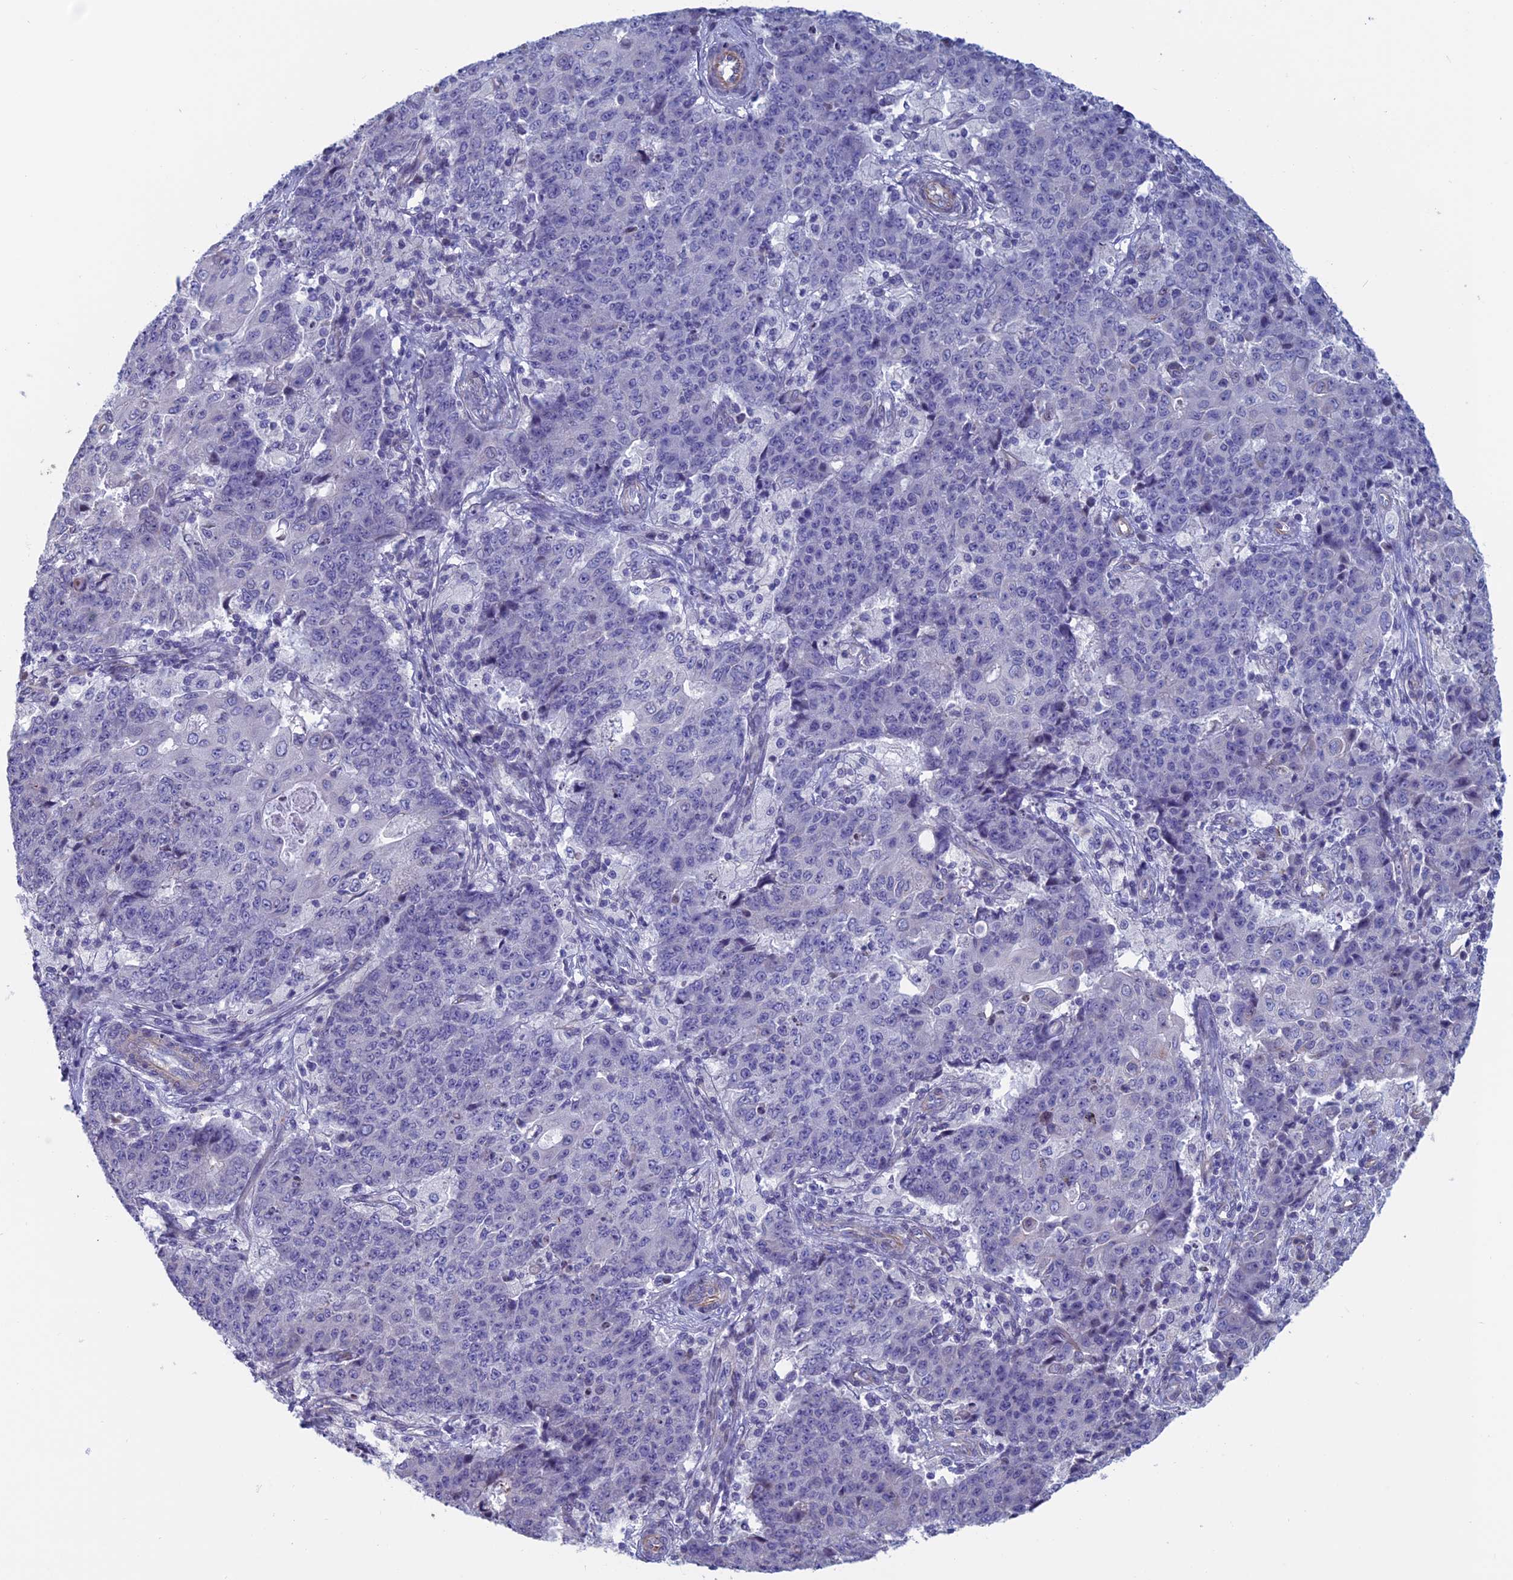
{"staining": {"intensity": "negative", "quantity": "none", "location": "none"}, "tissue": "ovarian cancer", "cell_type": "Tumor cells", "image_type": "cancer", "snomed": [{"axis": "morphology", "description": "Carcinoma, endometroid"}, {"axis": "topography", "description": "Ovary"}], "caption": "High power microscopy histopathology image of an IHC image of ovarian cancer (endometroid carcinoma), revealing no significant positivity in tumor cells. Nuclei are stained in blue.", "gene": "BCL2L10", "patient": {"sex": "female", "age": 42}}